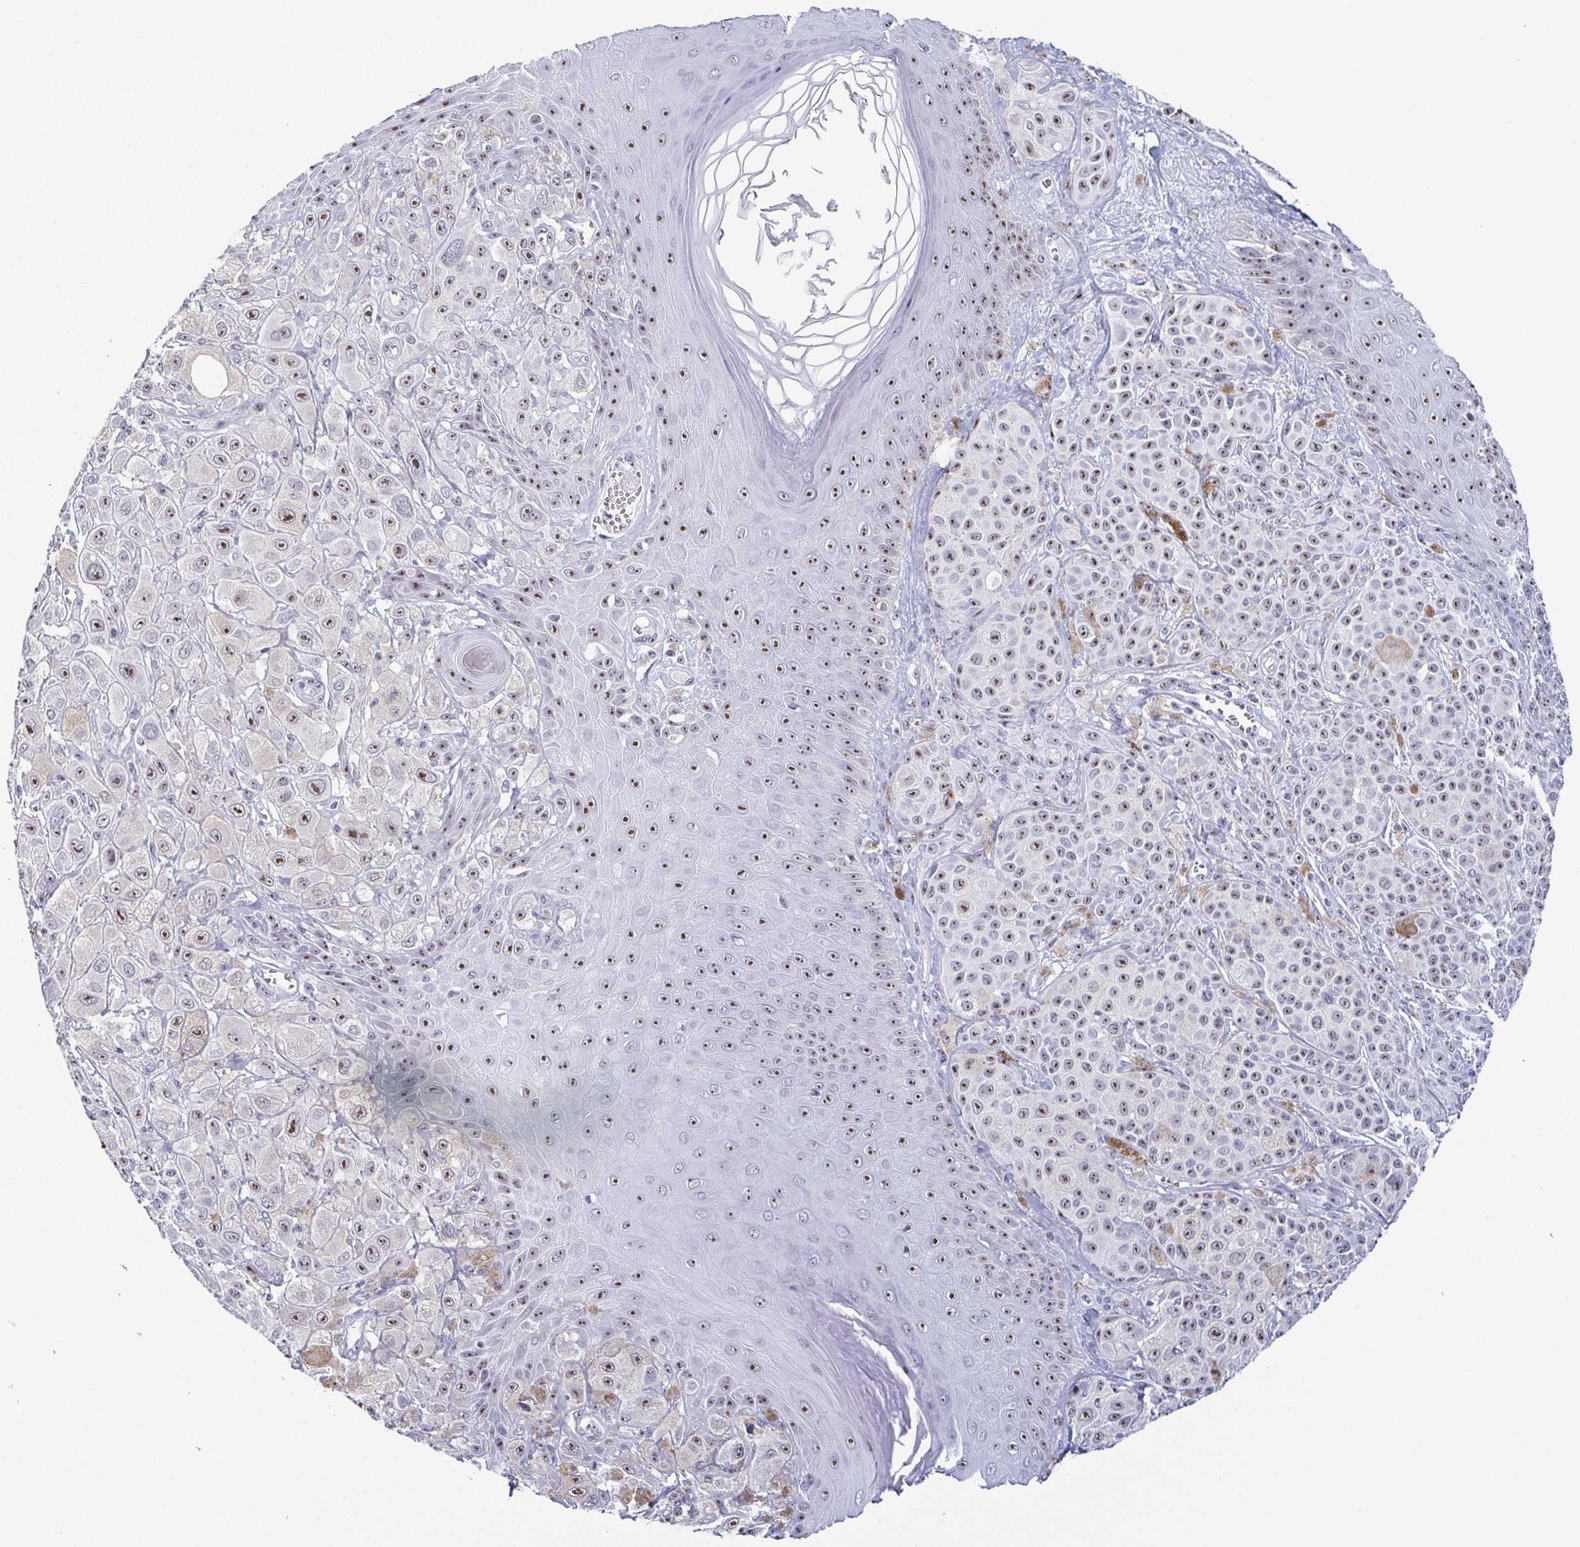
{"staining": {"intensity": "moderate", "quantity": "25%-75%", "location": "nuclear"}, "tissue": "melanoma", "cell_type": "Tumor cells", "image_type": "cancer", "snomed": [{"axis": "morphology", "description": "Malignant melanoma, NOS"}, {"axis": "topography", "description": "Skin"}], "caption": "Approximately 25%-75% of tumor cells in malignant melanoma exhibit moderate nuclear protein positivity as visualized by brown immunohistochemical staining.", "gene": "BZW1", "patient": {"sex": "male", "age": 67}}